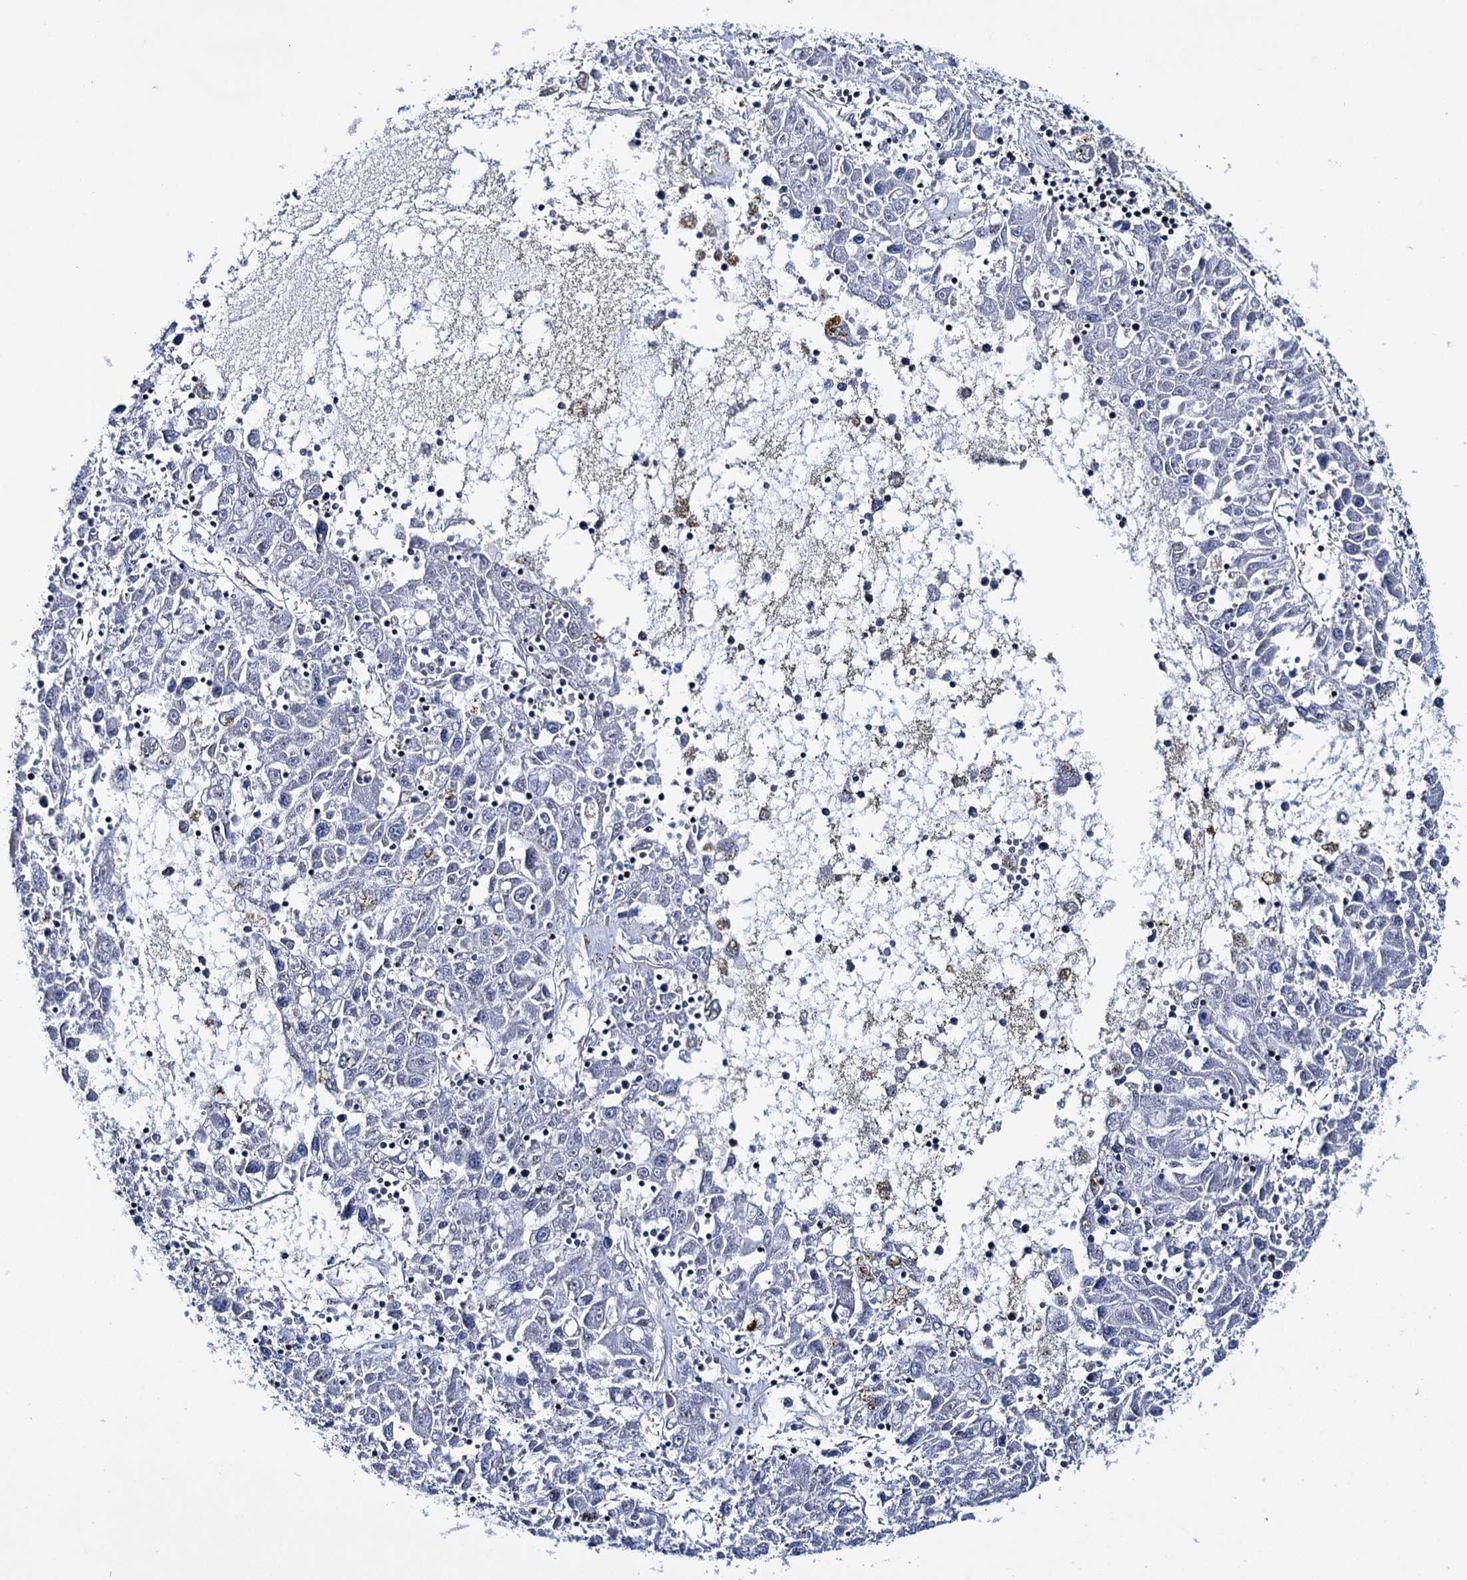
{"staining": {"intensity": "negative", "quantity": "none", "location": "none"}, "tissue": "liver cancer", "cell_type": "Tumor cells", "image_type": "cancer", "snomed": [{"axis": "morphology", "description": "Carcinoma, Hepatocellular, NOS"}, {"axis": "topography", "description": "Liver"}], "caption": "Immunohistochemistry (IHC) photomicrograph of human hepatocellular carcinoma (liver) stained for a protein (brown), which exhibits no staining in tumor cells. (DAB (3,3'-diaminobenzidine) IHC visualized using brightfield microscopy, high magnification).", "gene": "SCPEP1", "patient": {"sex": "male", "age": 49}}